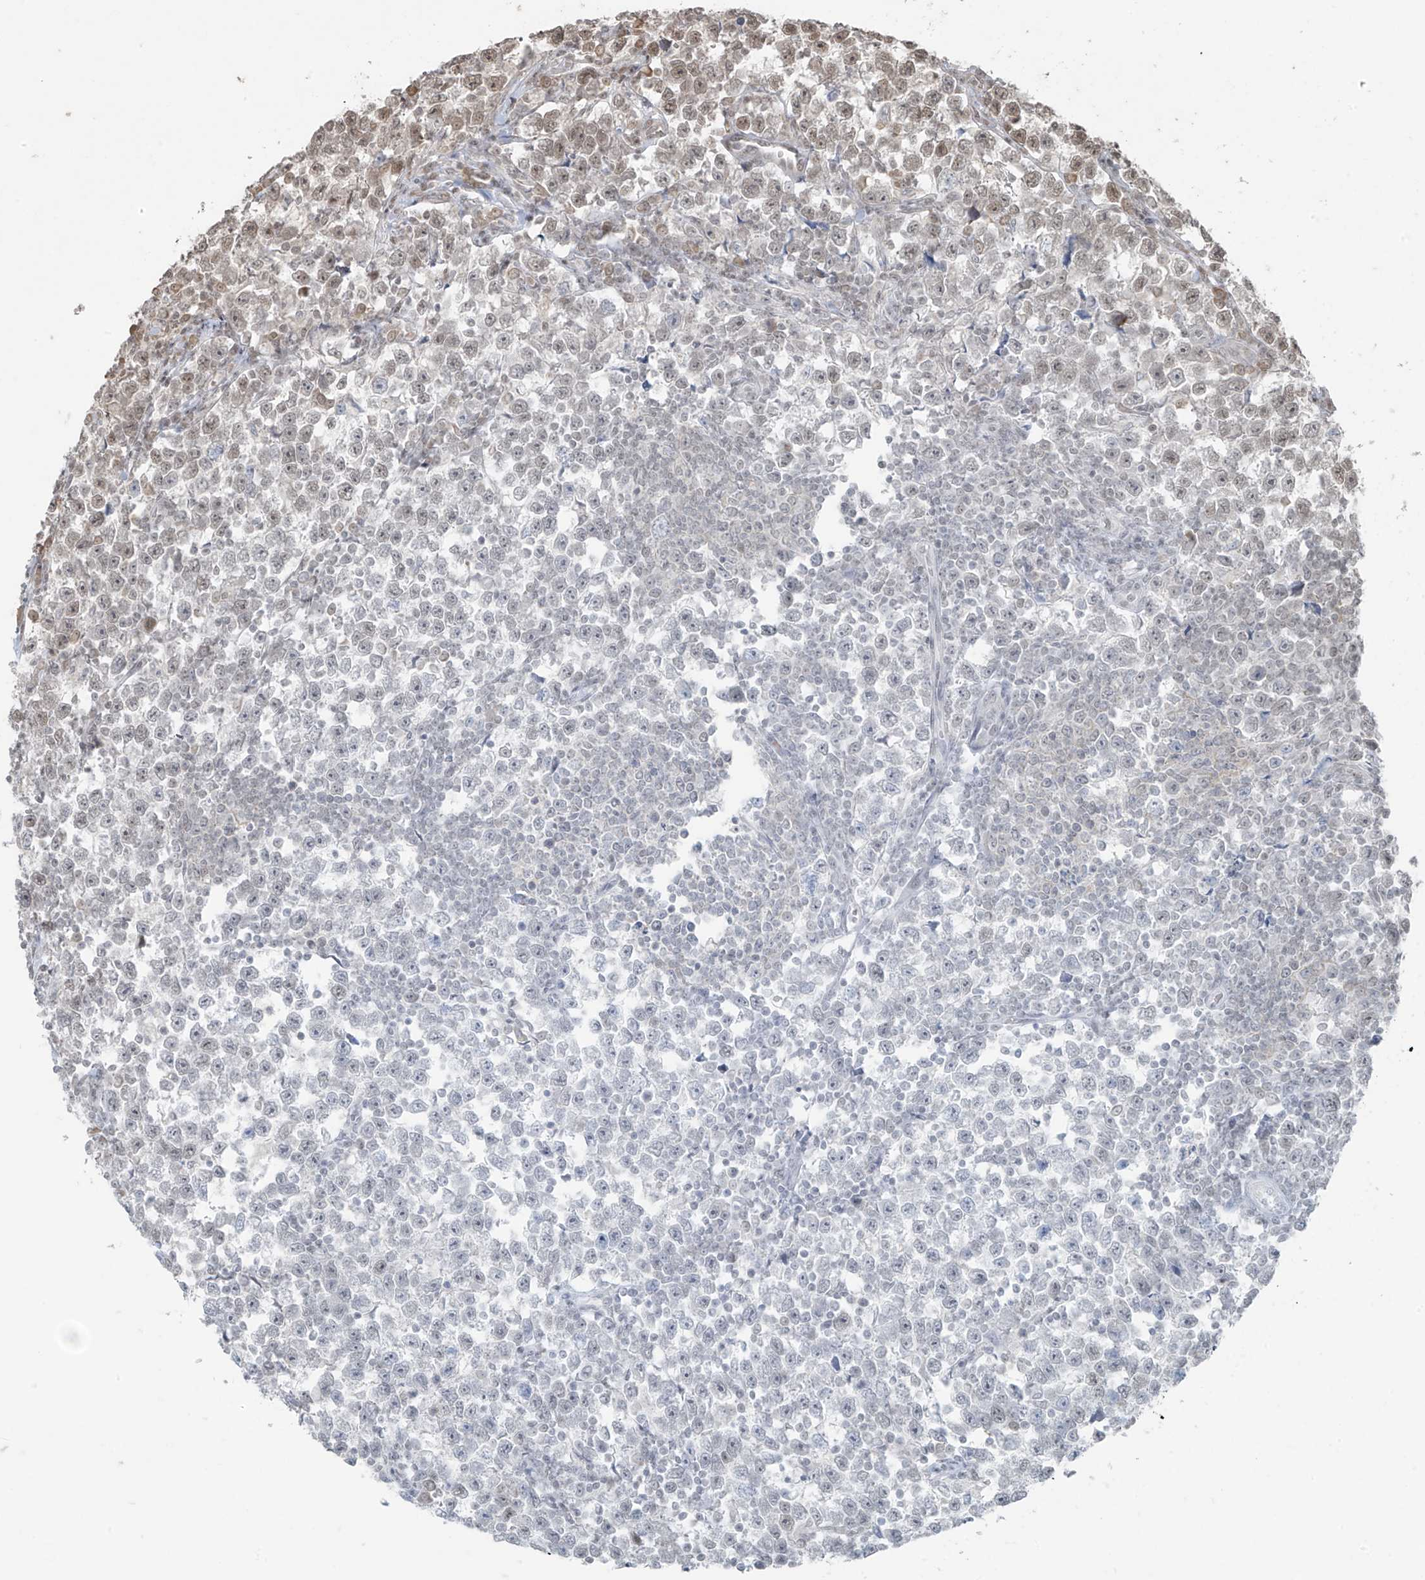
{"staining": {"intensity": "weak", "quantity": "<25%", "location": "nuclear"}, "tissue": "testis cancer", "cell_type": "Tumor cells", "image_type": "cancer", "snomed": [{"axis": "morphology", "description": "Normal tissue, NOS"}, {"axis": "morphology", "description": "Seminoma, NOS"}, {"axis": "topography", "description": "Testis"}], "caption": "Testis cancer (seminoma) stained for a protein using immunohistochemistry (IHC) reveals no staining tumor cells.", "gene": "TTC22", "patient": {"sex": "male", "age": 43}}